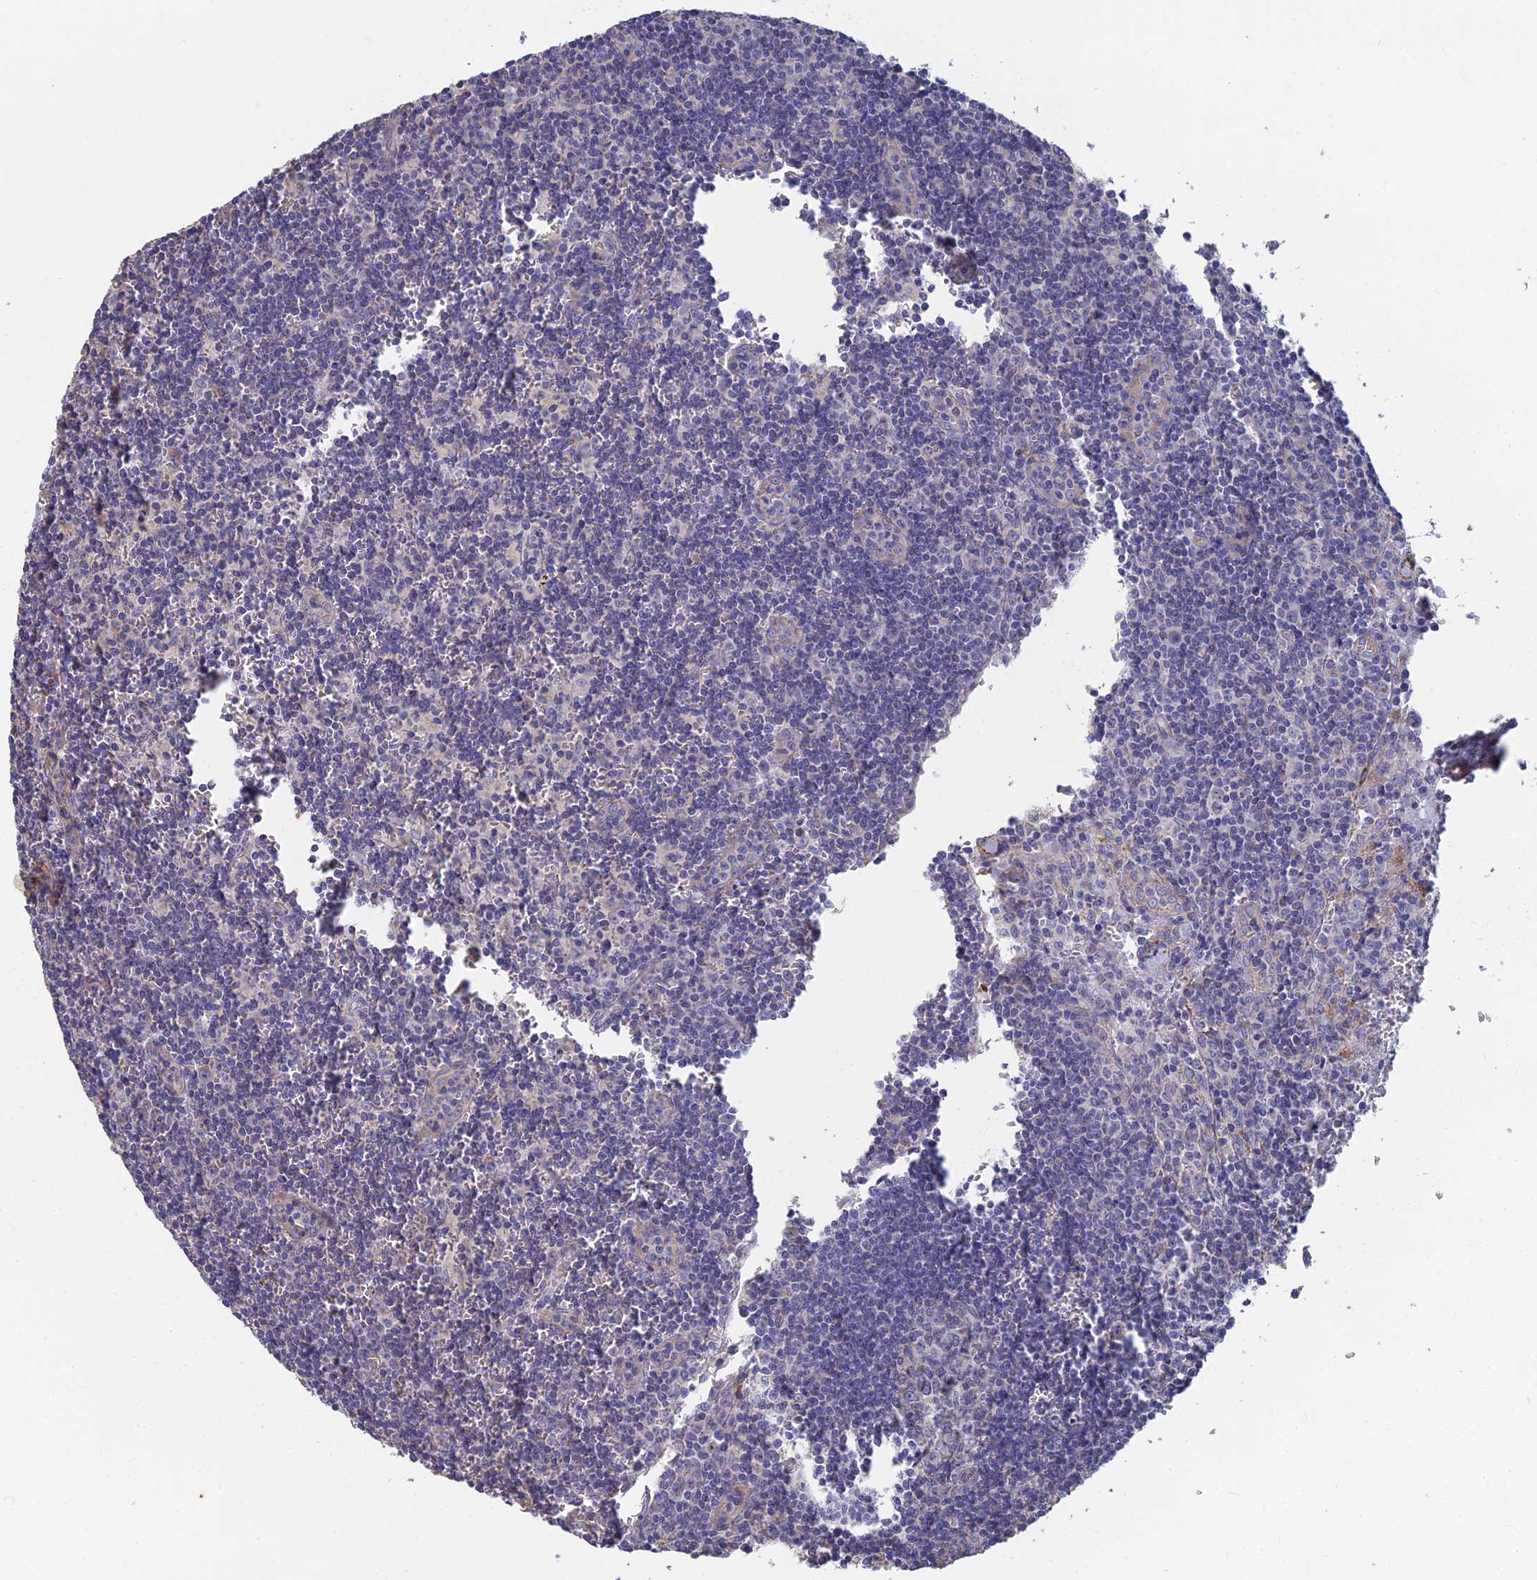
{"staining": {"intensity": "negative", "quantity": "none", "location": "none"}, "tissue": "lymph node", "cell_type": "Germinal center cells", "image_type": "normal", "snomed": [{"axis": "morphology", "description": "Normal tissue, NOS"}, {"axis": "topography", "description": "Lymph node"}], "caption": "This photomicrograph is of normal lymph node stained with immunohistochemistry to label a protein in brown with the nuclei are counter-stained blue. There is no expression in germinal center cells. (DAB IHC, high magnification).", "gene": "PCDHA5", "patient": {"sex": "female", "age": 32}}